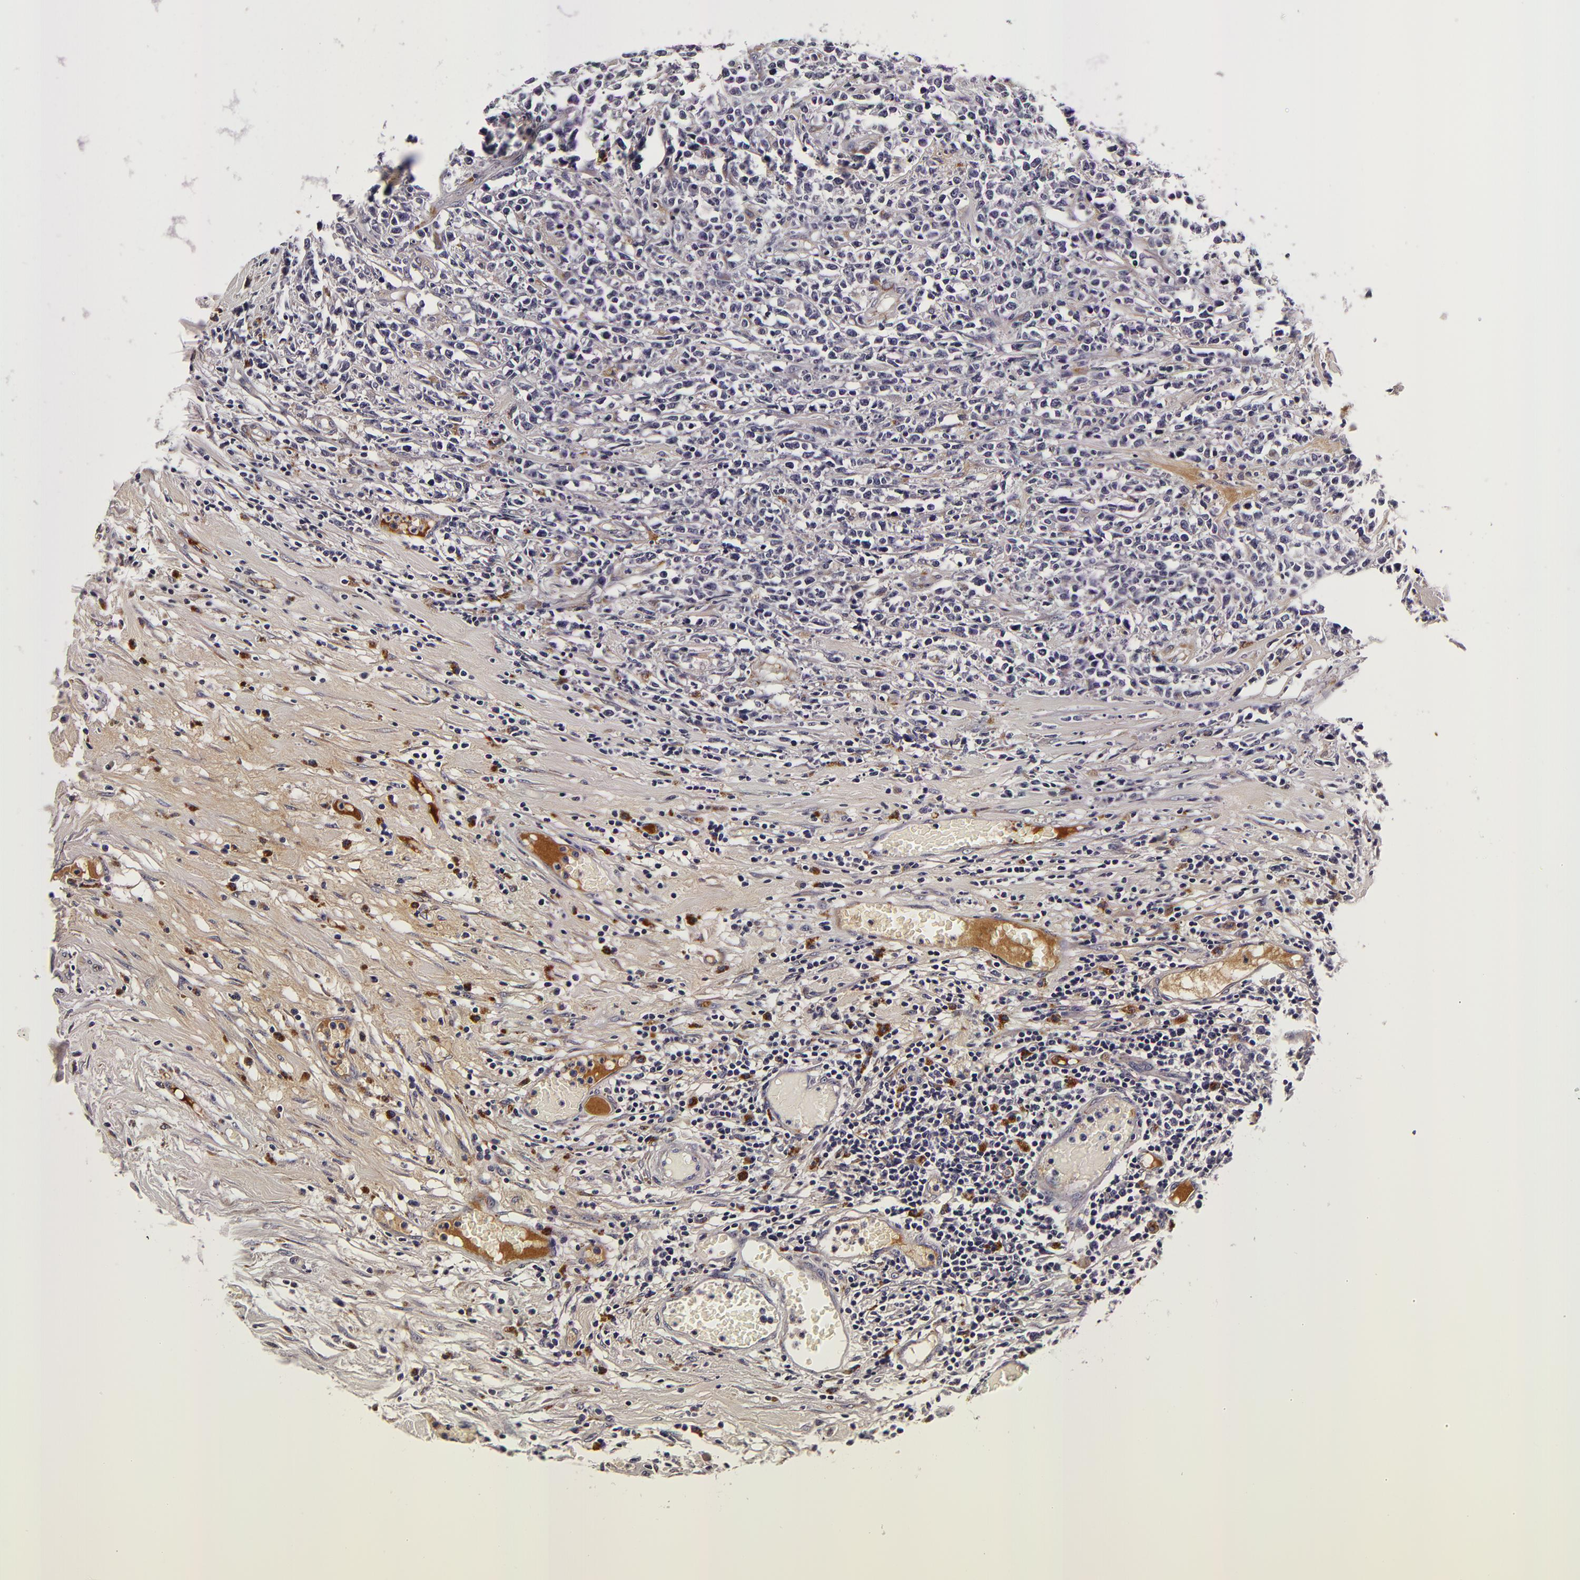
{"staining": {"intensity": "negative", "quantity": "none", "location": "none"}, "tissue": "lymphoma", "cell_type": "Tumor cells", "image_type": "cancer", "snomed": [{"axis": "morphology", "description": "Malignant lymphoma, non-Hodgkin's type, High grade"}, {"axis": "topography", "description": "Colon"}], "caption": "IHC photomicrograph of human malignant lymphoma, non-Hodgkin's type (high-grade) stained for a protein (brown), which demonstrates no positivity in tumor cells. (DAB immunohistochemistry (IHC), high magnification).", "gene": "LGALS3BP", "patient": {"sex": "male", "age": 82}}